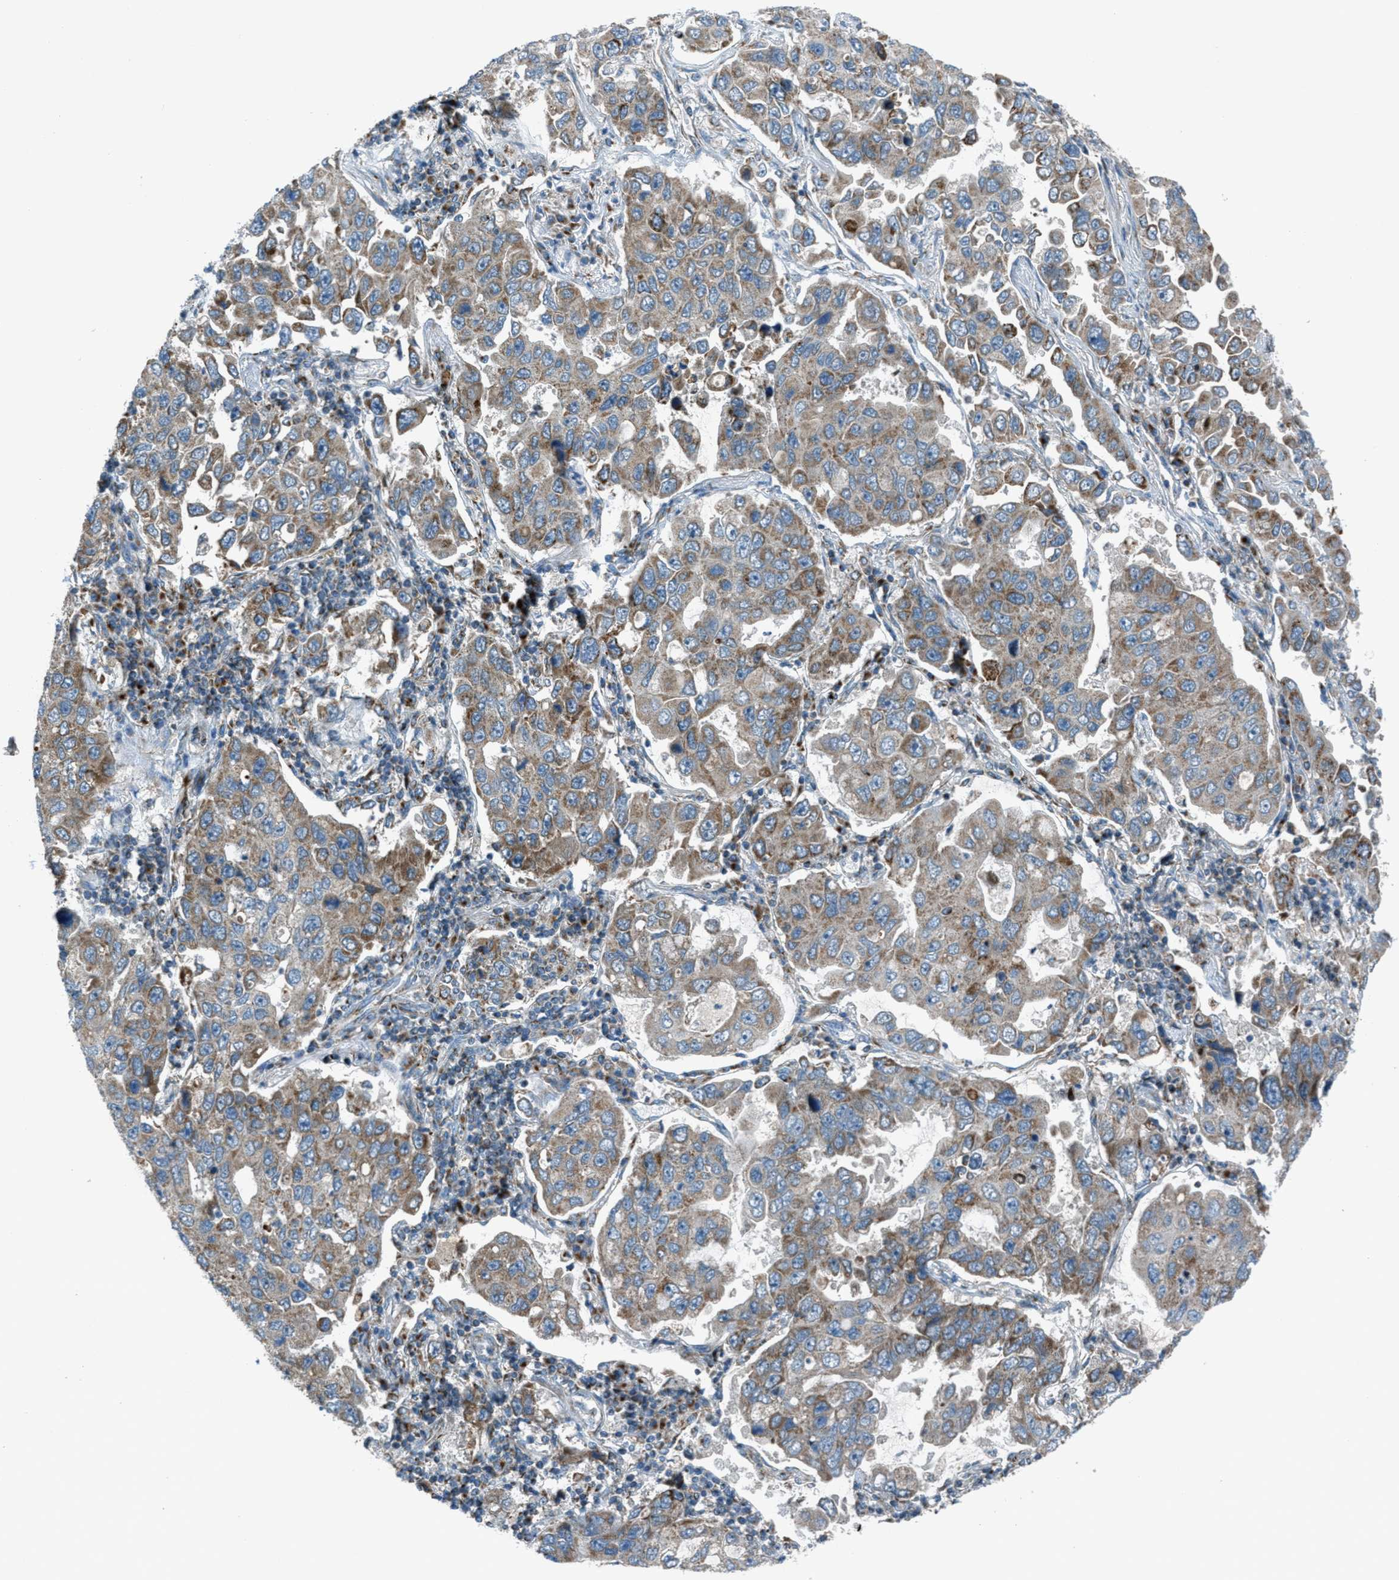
{"staining": {"intensity": "moderate", "quantity": ">75%", "location": "cytoplasmic/membranous"}, "tissue": "lung cancer", "cell_type": "Tumor cells", "image_type": "cancer", "snomed": [{"axis": "morphology", "description": "Adenocarcinoma, NOS"}, {"axis": "topography", "description": "Lung"}], "caption": "This image shows IHC staining of human lung adenocarcinoma, with medium moderate cytoplasmic/membranous positivity in about >75% of tumor cells.", "gene": "BCKDK", "patient": {"sex": "male", "age": 64}}